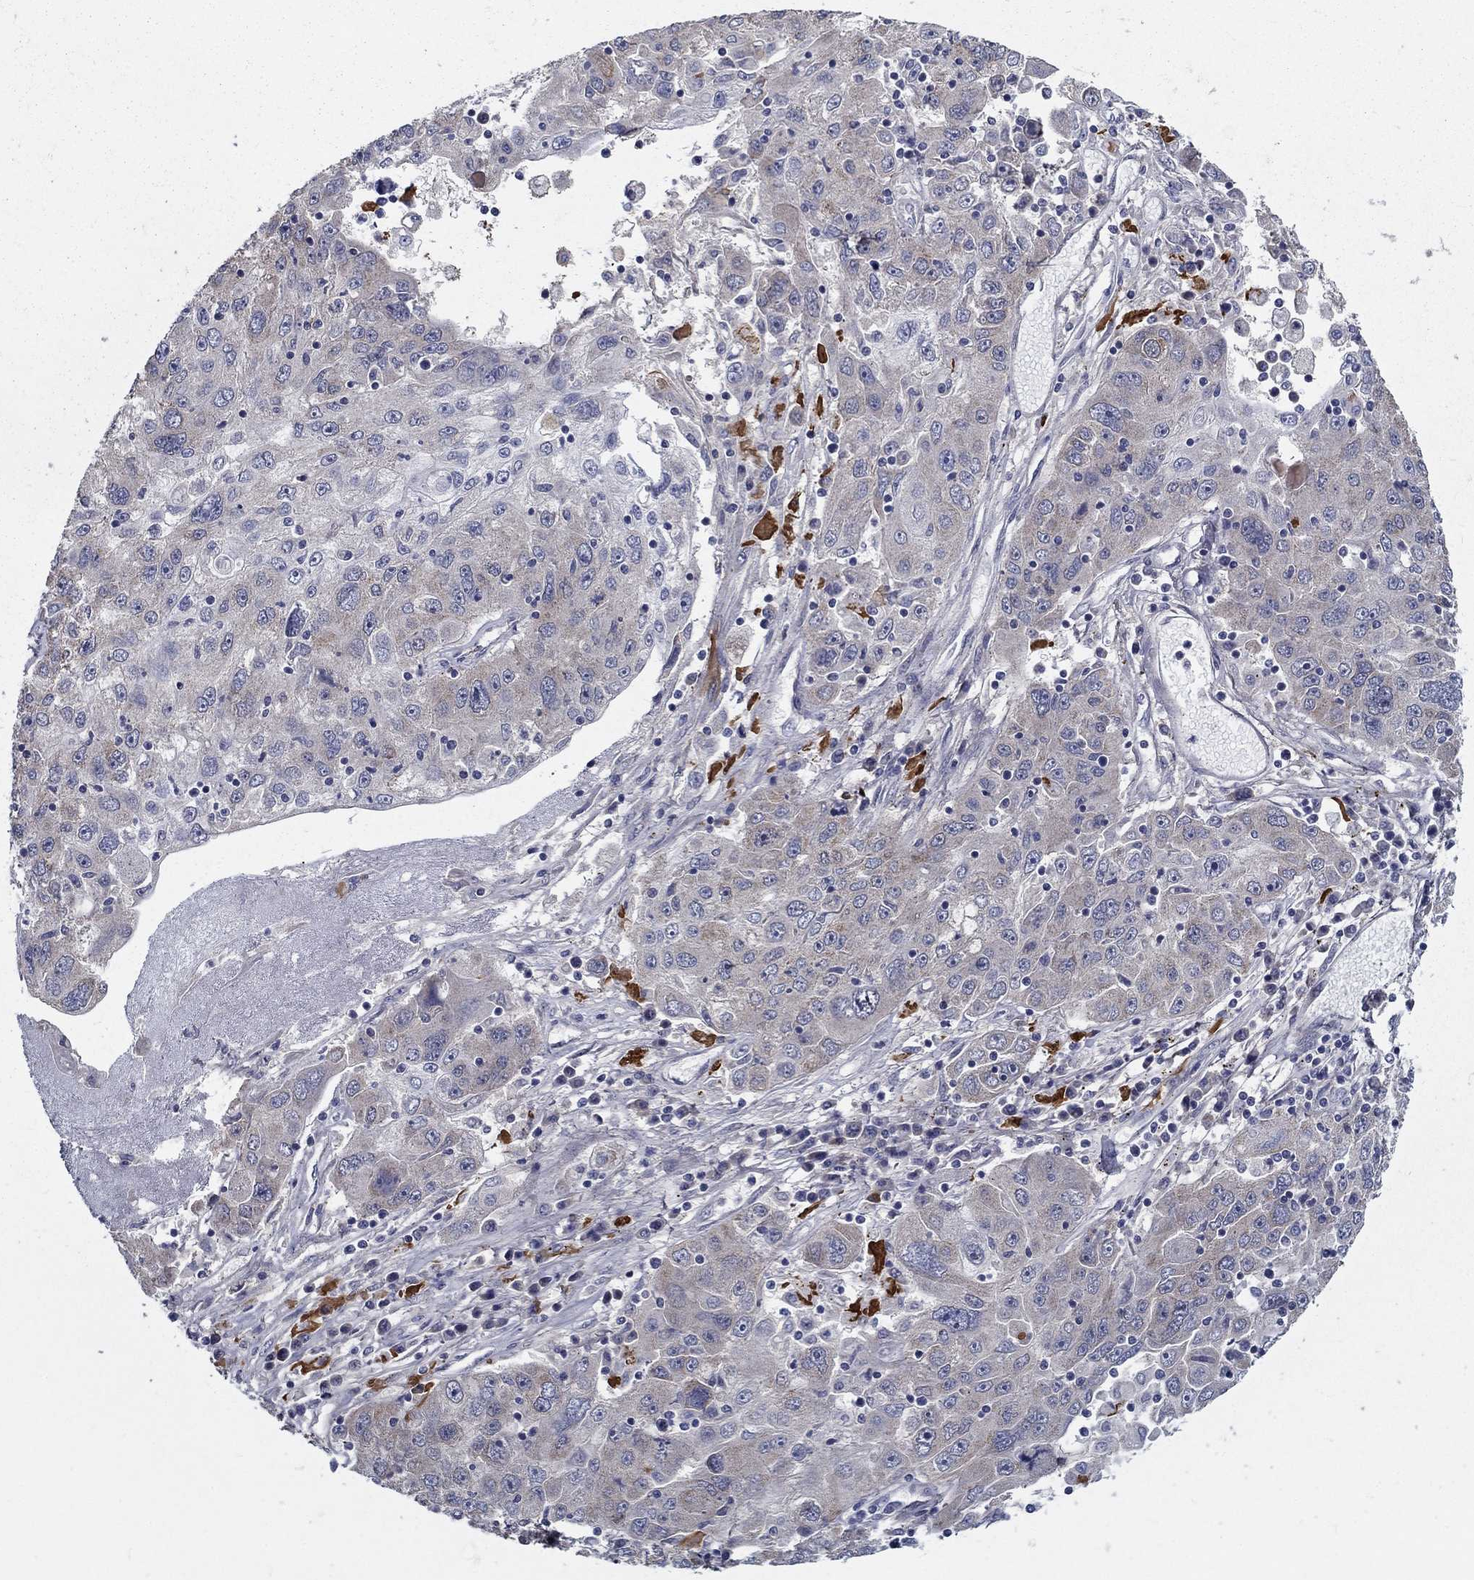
{"staining": {"intensity": "weak", "quantity": "<25%", "location": "cytoplasmic/membranous"}, "tissue": "stomach cancer", "cell_type": "Tumor cells", "image_type": "cancer", "snomed": [{"axis": "morphology", "description": "Adenocarcinoma, NOS"}, {"axis": "topography", "description": "Stomach"}], "caption": "Immunohistochemistry (IHC) micrograph of neoplastic tissue: stomach cancer stained with DAB (3,3'-diaminobenzidine) shows no significant protein staining in tumor cells. The staining is performed using DAB brown chromogen with nuclei counter-stained in using hematoxylin.", "gene": "LACTB2", "patient": {"sex": "male", "age": 56}}